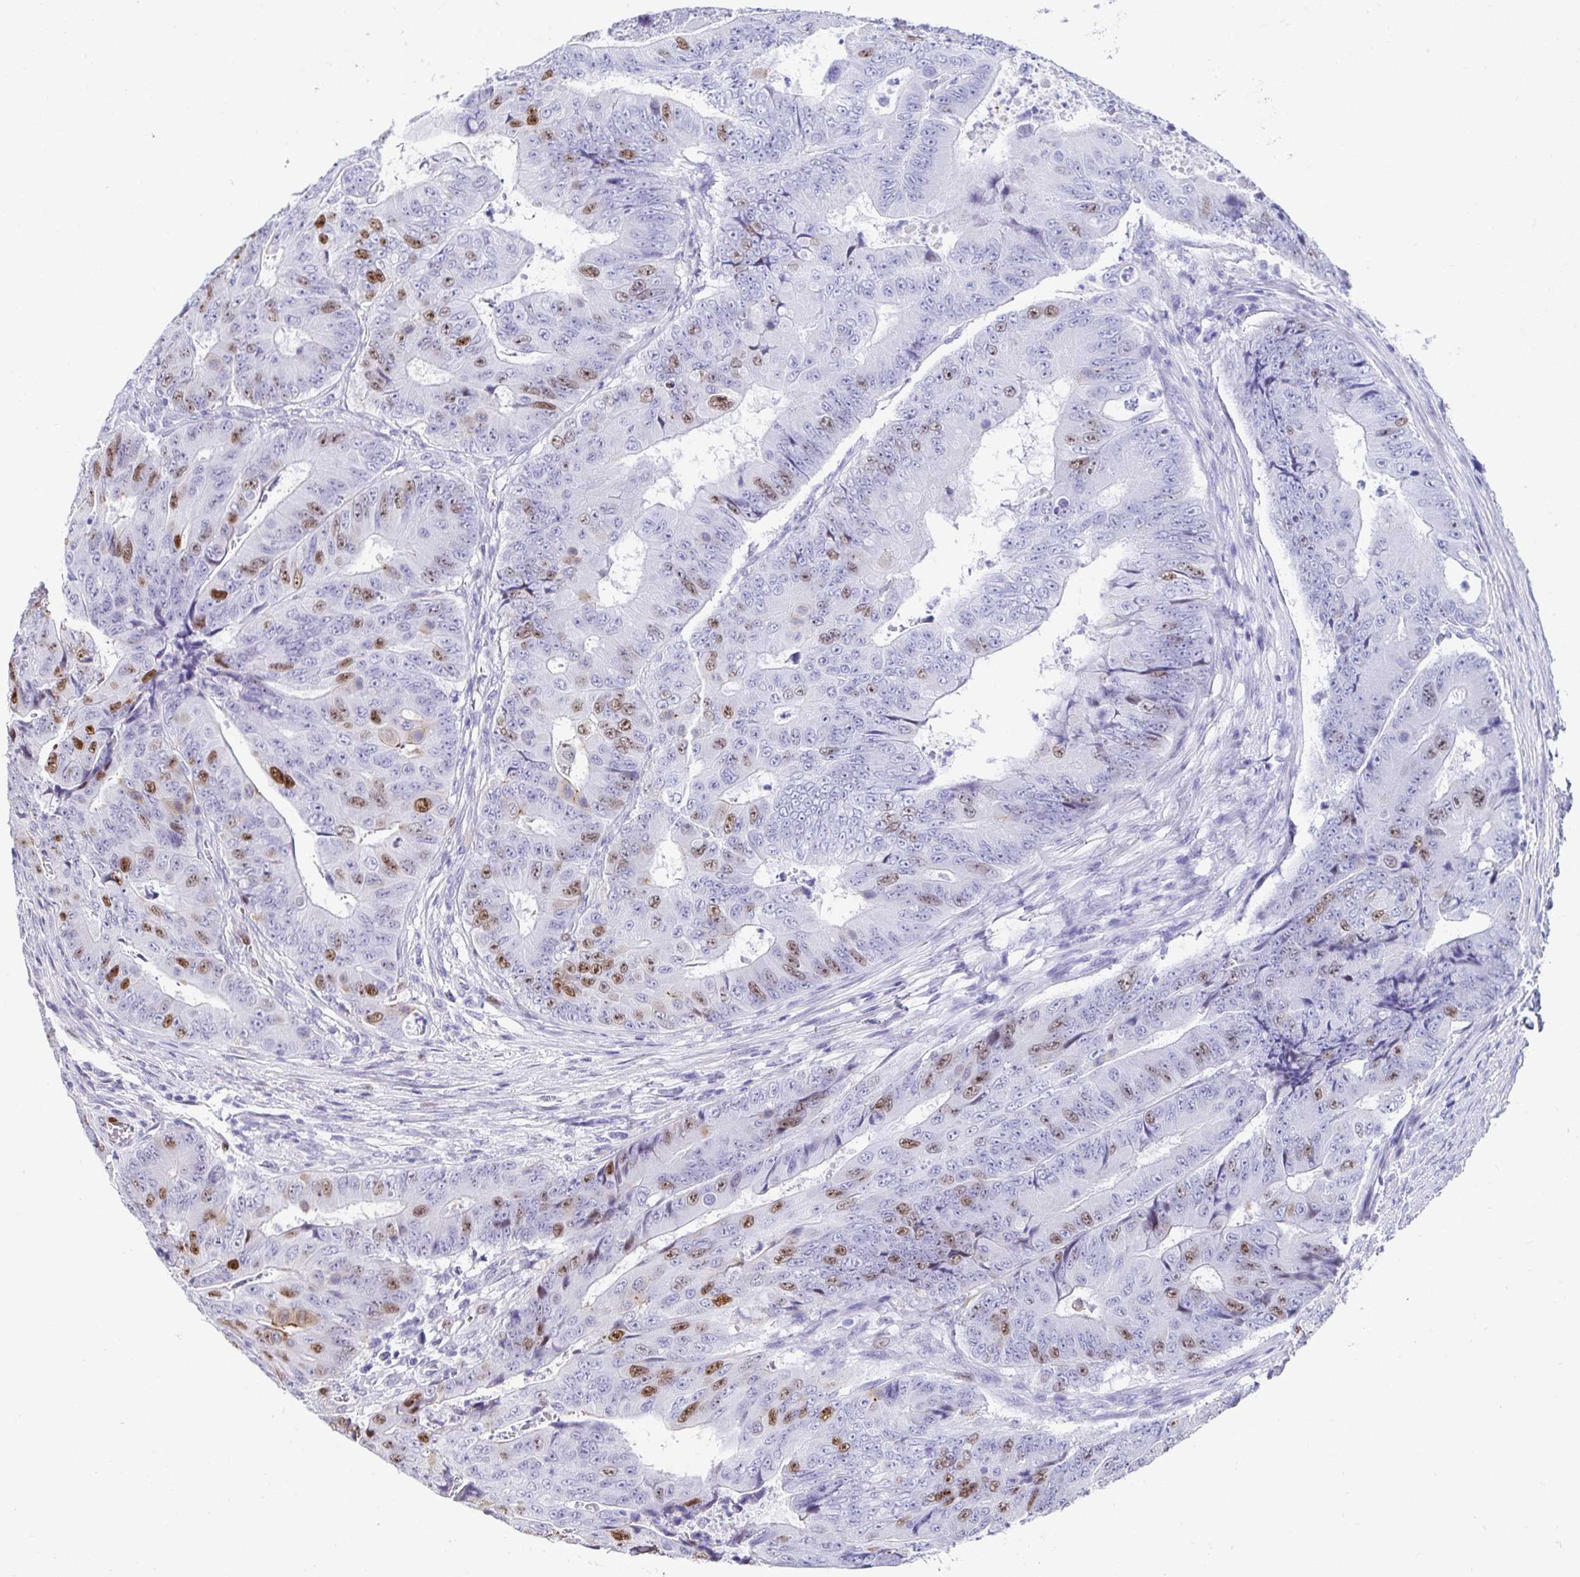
{"staining": {"intensity": "moderate", "quantity": "25%-75%", "location": "nuclear"}, "tissue": "colorectal cancer", "cell_type": "Tumor cells", "image_type": "cancer", "snomed": [{"axis": "morphology", "description": "Adenocarcinoma, NOS"}, {"axis": "topography", "description": "Colon"}], "caption": "Moderate nuclear protein staining is present in about 25%-75% of tumor cells in colorectal adenocarcinoma.", "gene": "ANLN", "patient": {"sex": "female", "age": 48}}